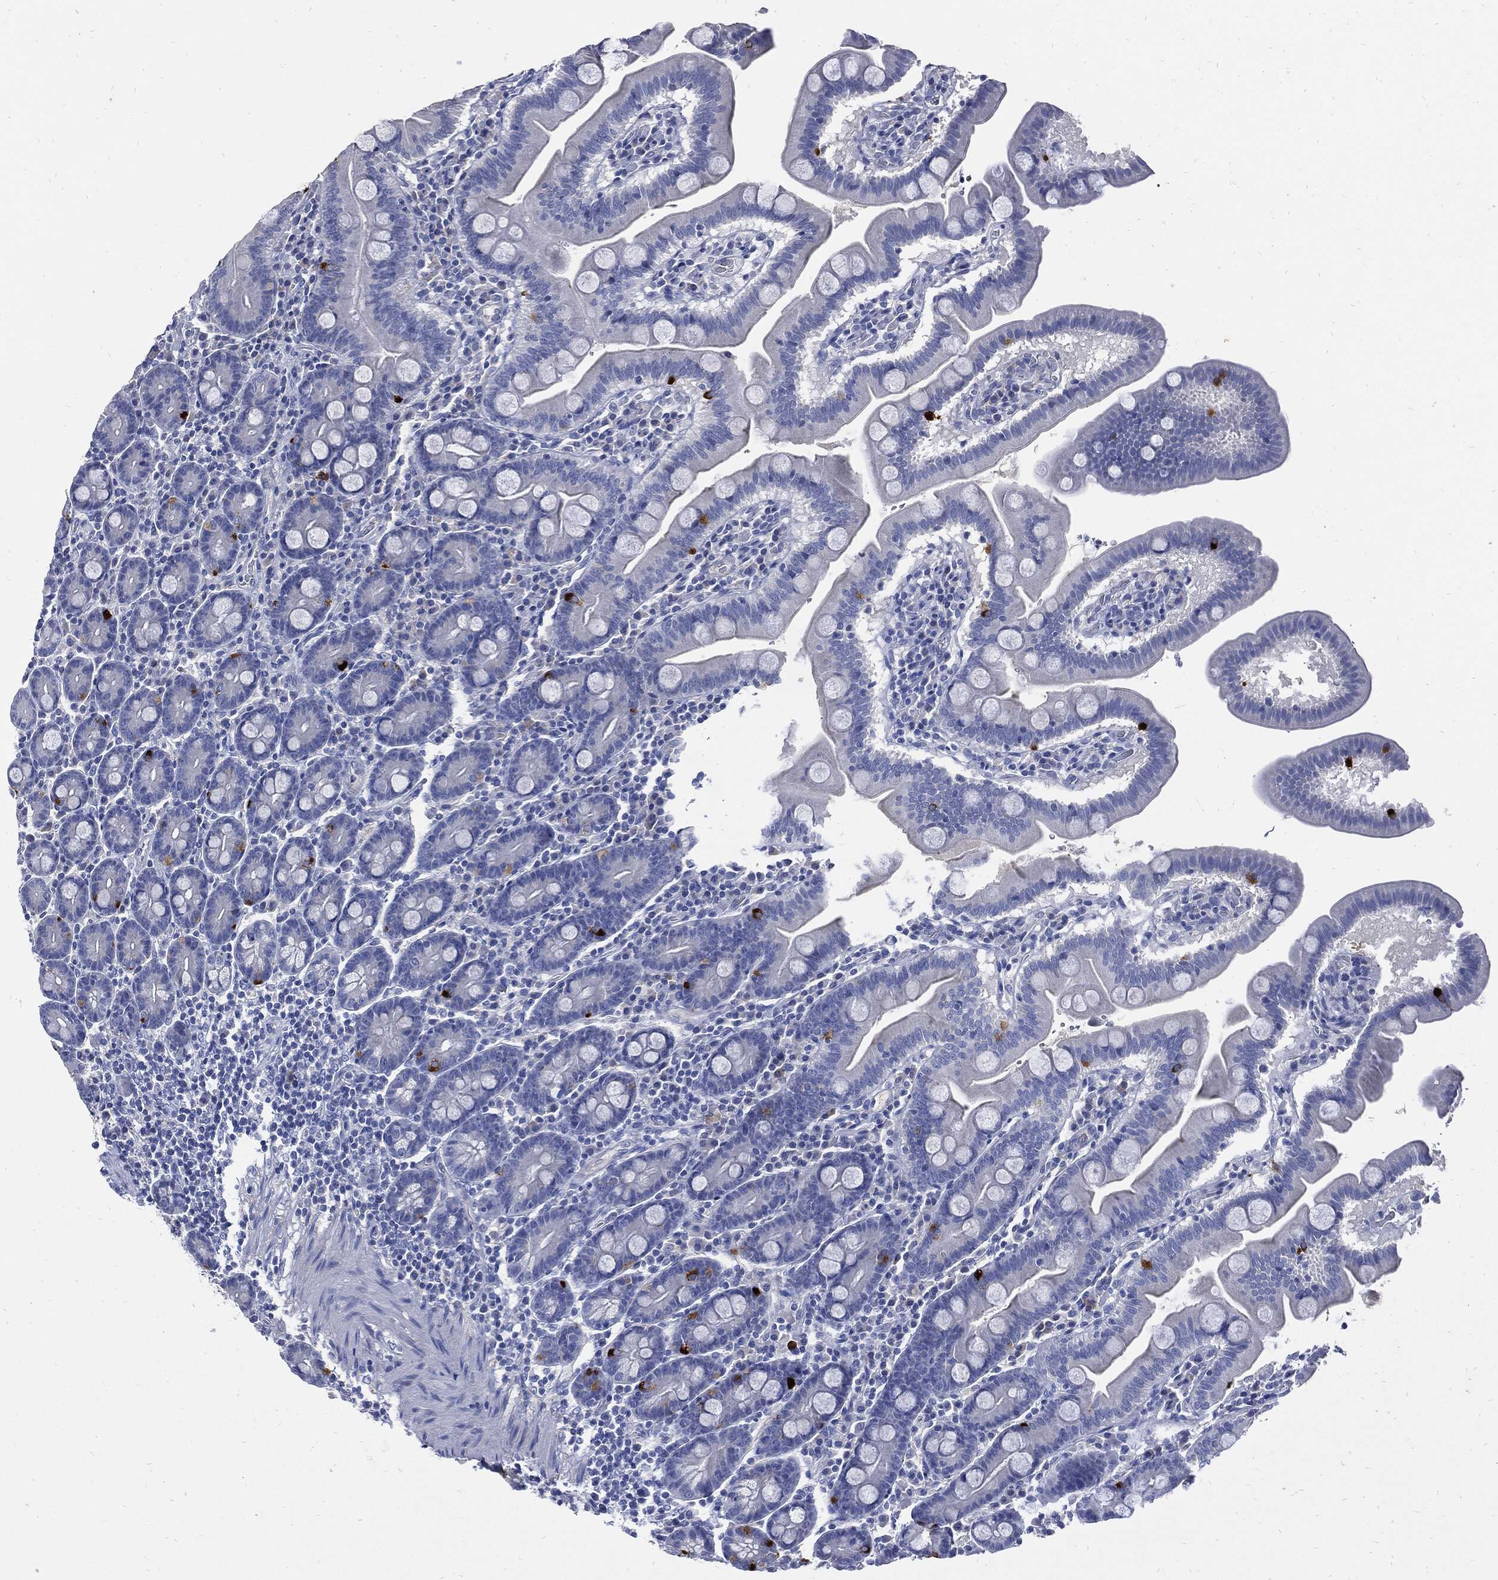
{"staining": {"intensity": "strong", "quantity": "<25%", "location": "cytoplasmic/membranous"}, "tissue": "duodenum", "cell_type": "Glandular cells", "image_type": "normal", "snomed": [{"axis": "morphology", "description": "Normal tissue, NOS"}, {"axis": "topography", "description": "Duodenum"}], "caption": "Immunohistochemistry (IHC) of unremarkable duodenum exhibits medium levels of strong cytoplasmic/membranous positivity in about <25% of glandular cells. The staining was performed using DAB to visualize the protein expression in brown, while the nuclei were stained in blue with hematoxylin (Magnification: 20x).", "gene": "CPE", "patient": {"sex": "male", "age": 59}}